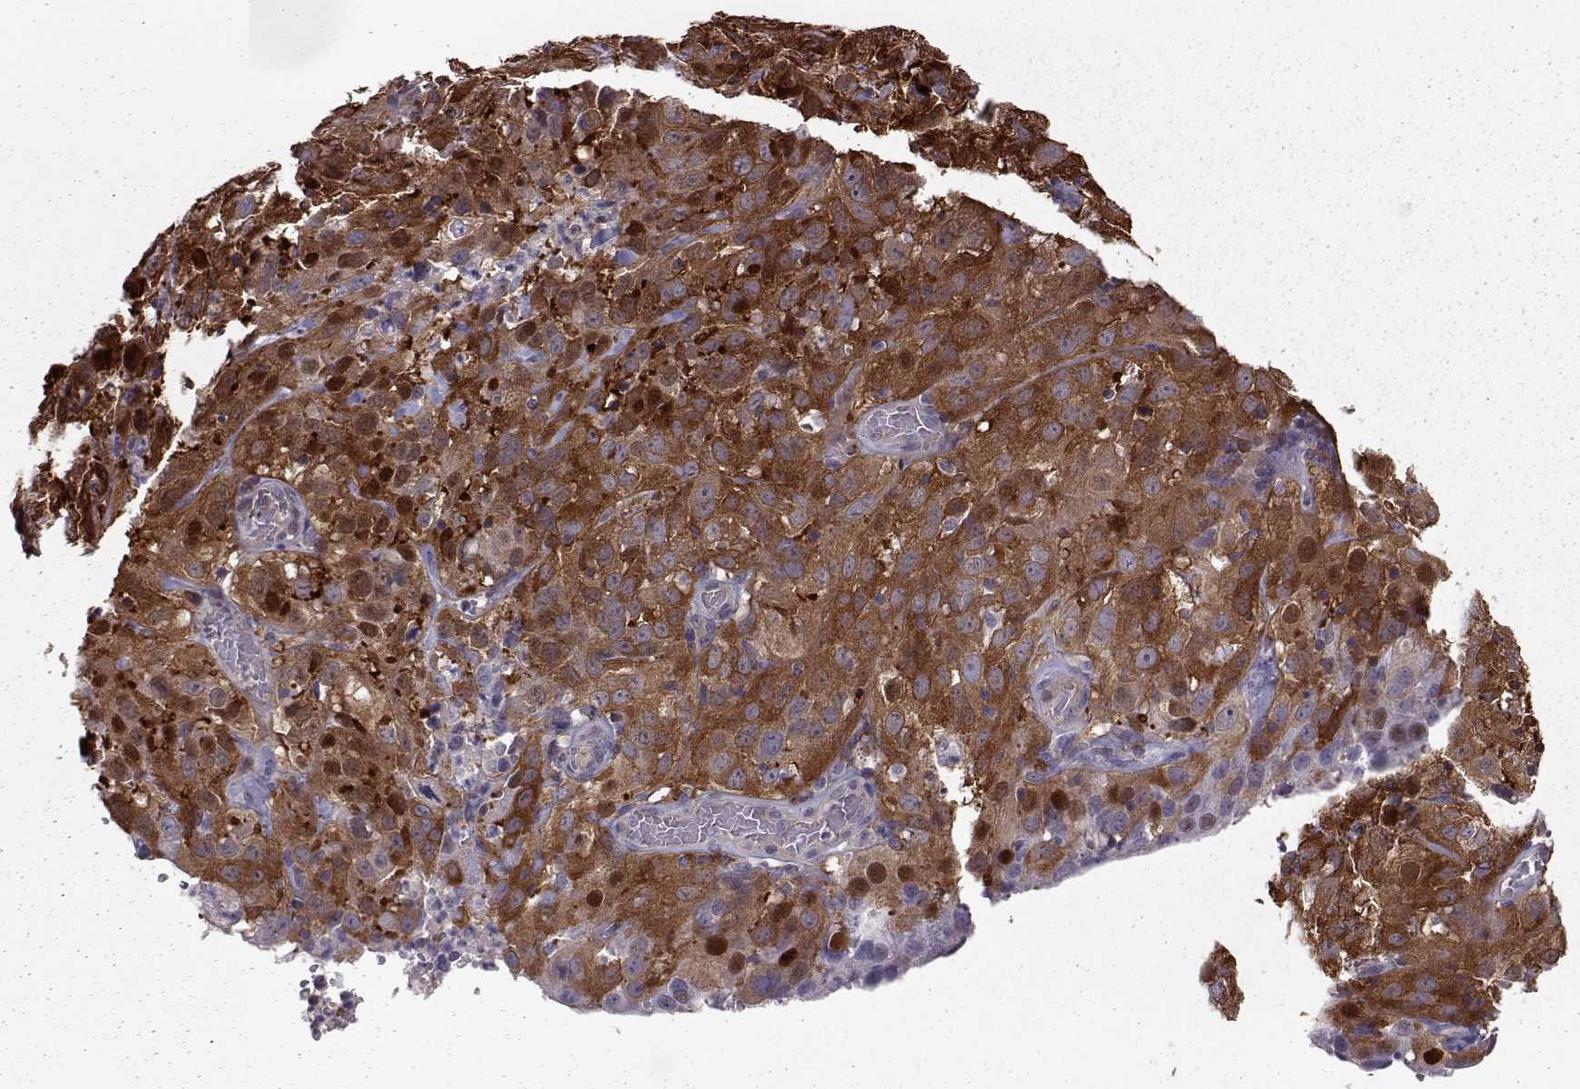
{"staining": {"intensity": "strong", "quantity": ">75%", "location": "cytoplasmic/membranous"}, "tissue": "cervical cancer", "cell_type": "Tumor cells", "image_type": "cancer", "snomed": [{"axis": "morphology", "description": "Squamous cell carcinoma, NOS"}, {"axis": "topography", "description": "Cervix"}], "caption": "A brown stain shows strong cytoplasmic/membranous expression of a protein in human cervical cancer (squamous cell carcinoma) tumor cells.", "gene": "RANBP1", "patient": {"sex": "female", "age": 32}}